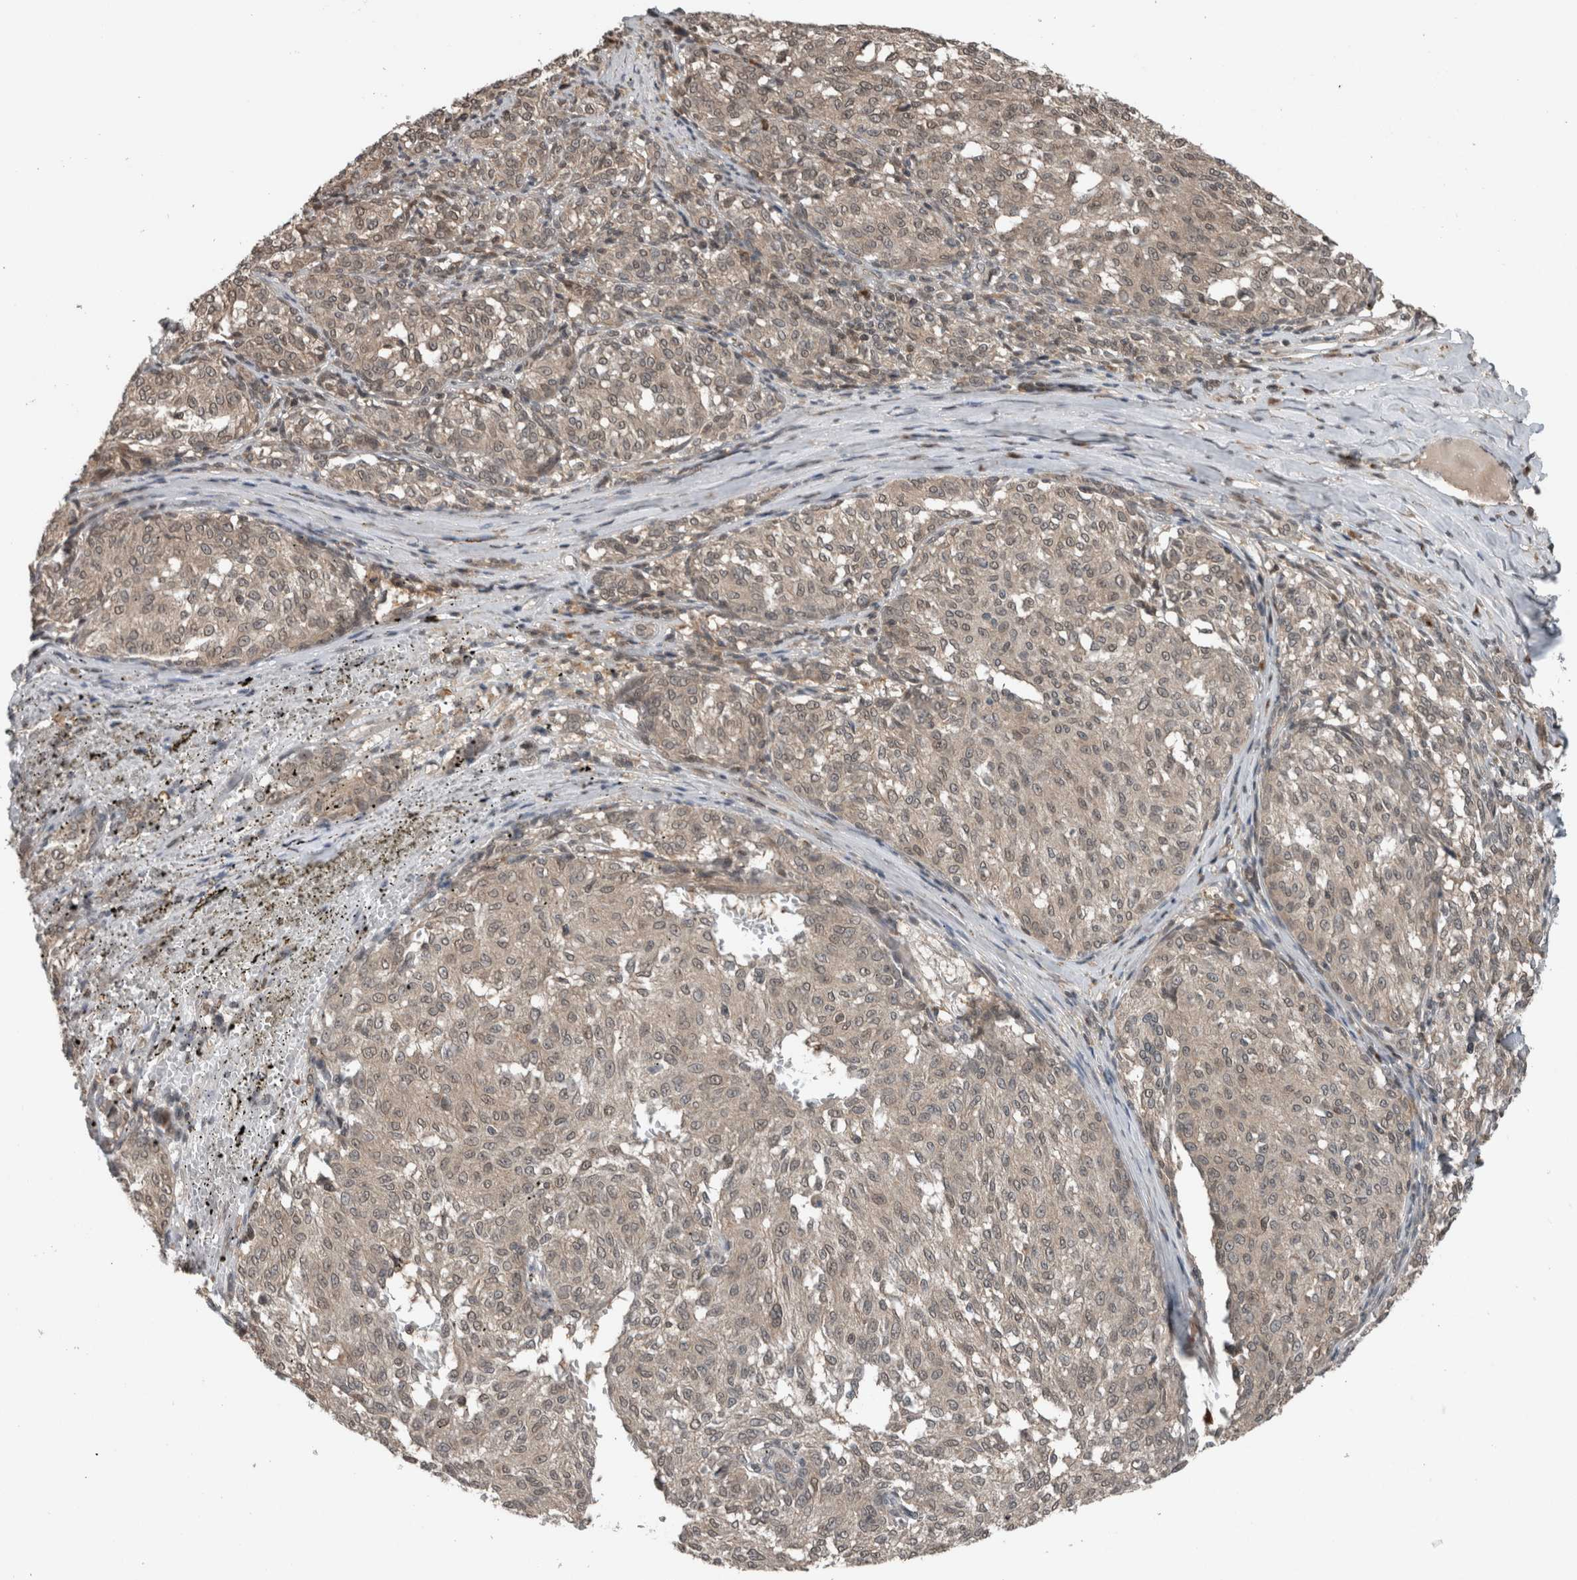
{"staining": {"intensity": "weak", "quantity": "<25%", "location": "nuclear"}, "tissue": "melanoma", "cell_type": "Tumor cells", "image_type": "cancer", "snomed": [{"axis": "morphology", "description": "Malignant melanoma, NOS"}, {"axis": "topography", "description": "Skin"}], "caption": "Melanoma was stained to show a protein in brown. There is no significant staining in tumor cells.", "gene": "SPAG7", "patient": {"sex": "female", "age": 72}}